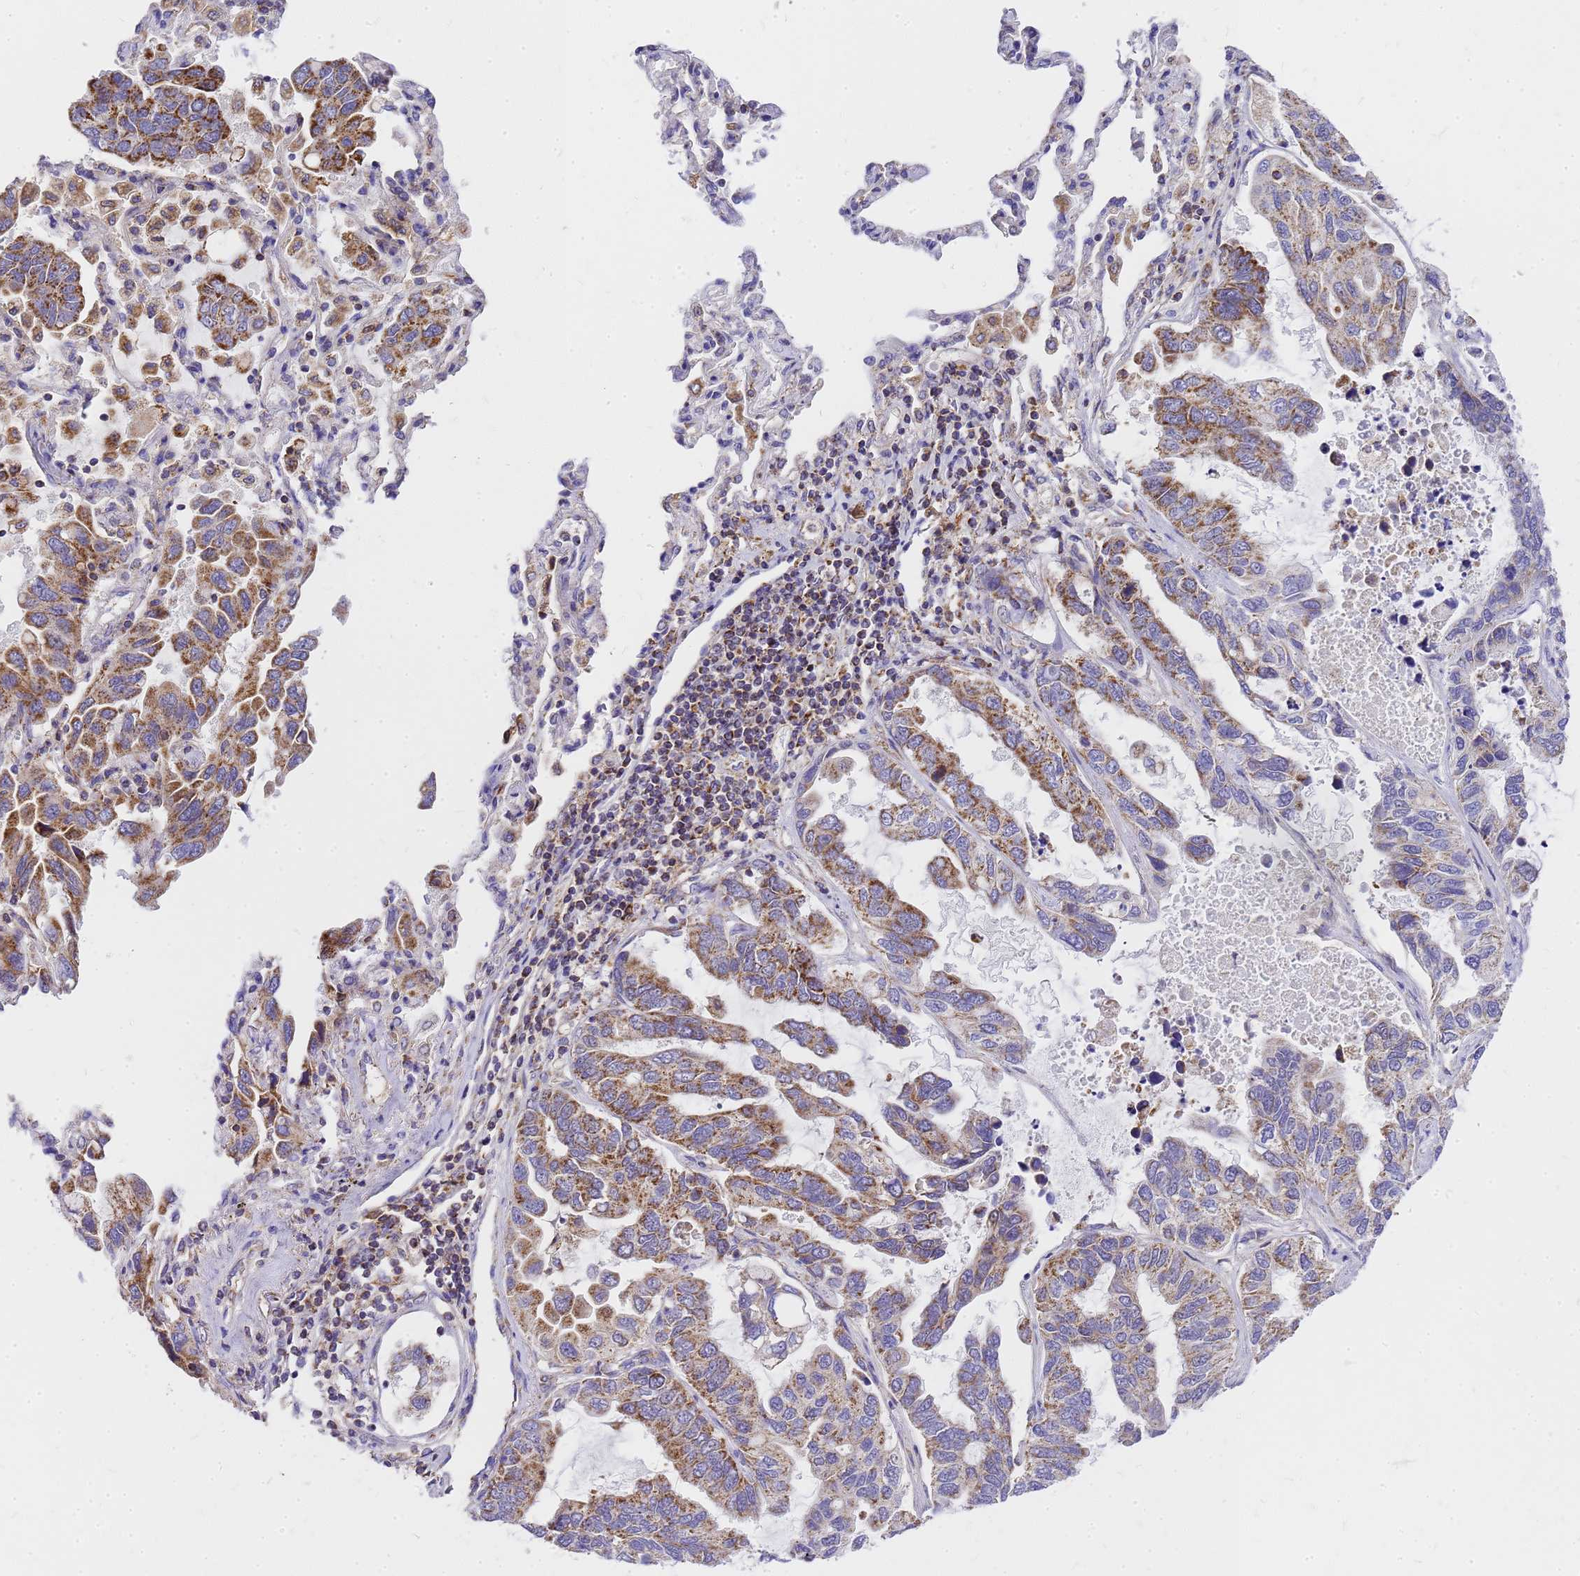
{"staining": {"intensity": "moderate", "quantity": ">75%", "location": "cytoplasmic/membranous"}, "tissue": "lung cancer", "cell_type": "Tumor cells", "image_type": "cancer", "snomed": [{"axis": "morphology", "description": "Adenocarcinoma, NOS"}, {"axis": "topography", "description": "Lung"}], "caption": "Human lung adenocarcinoma stained for a protein (brown) displays moderate cytoplasmic/membranous positive staining in about >75% of tumor cells.", "gene": "MRPS26", "patient": {"sex": "male", "age": 64}}